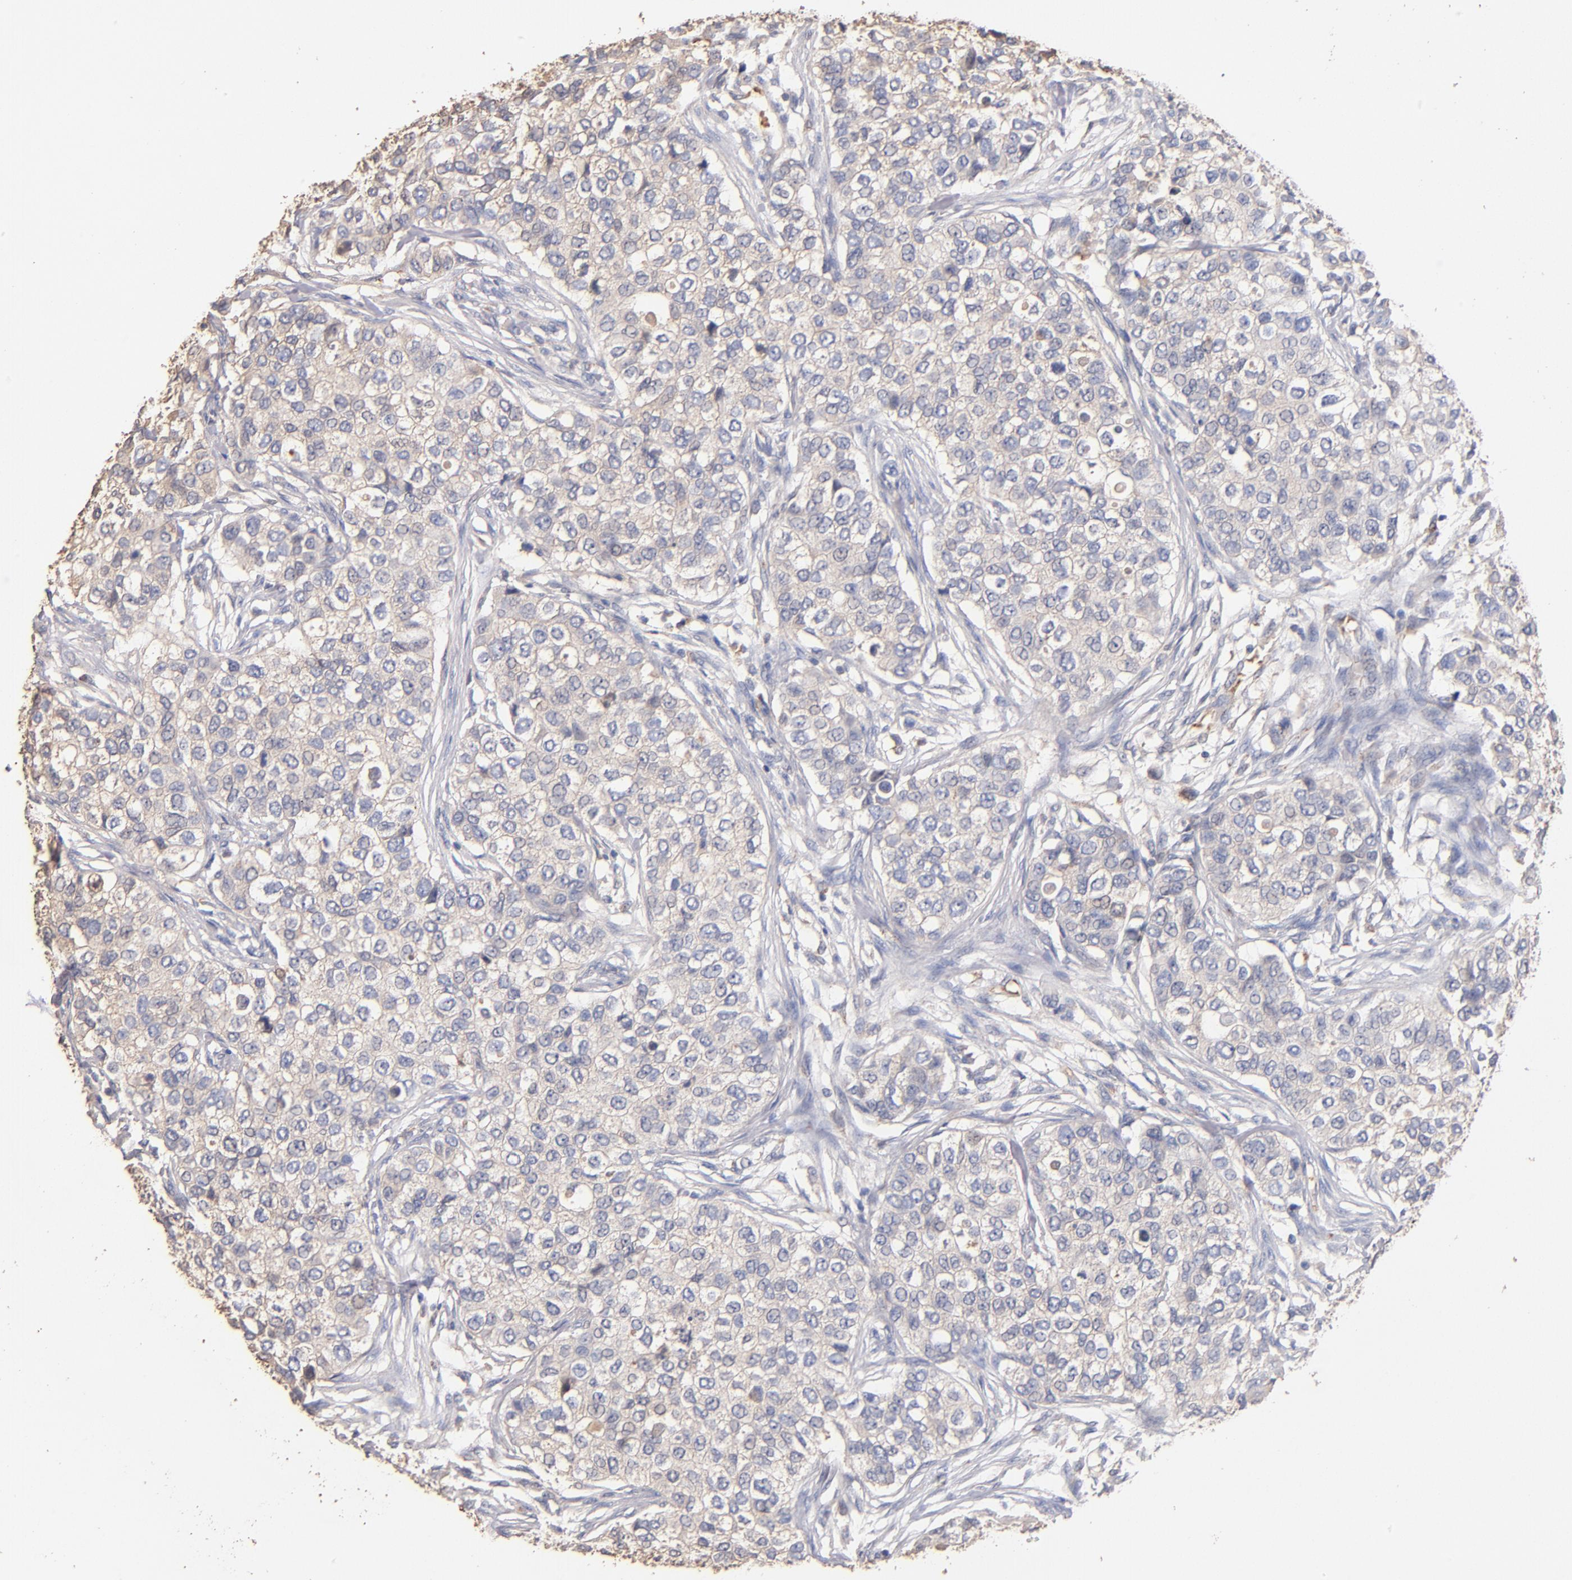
{"staining": {"intensity": "weak", "quantity": "<25%", "location": "cytoplasmic/membranous"}, "tissue": "breast cancer", "cell_type": "Tumor cells", "image_type": "cancer", "snomed": [{"axis": "morphology", "description": "Normal tissue, NOS"}, {"axis": "morphology", "description": "Duct carcinoma"}, {"axis": "topography", "description": "Breast"}], "caption": "The immunohistochemistry (IHC) image has no significant staining in tumor cells of breast cancer tissue.", "gene": "RO60", "patient": {"sex": "female", "age": 49}}